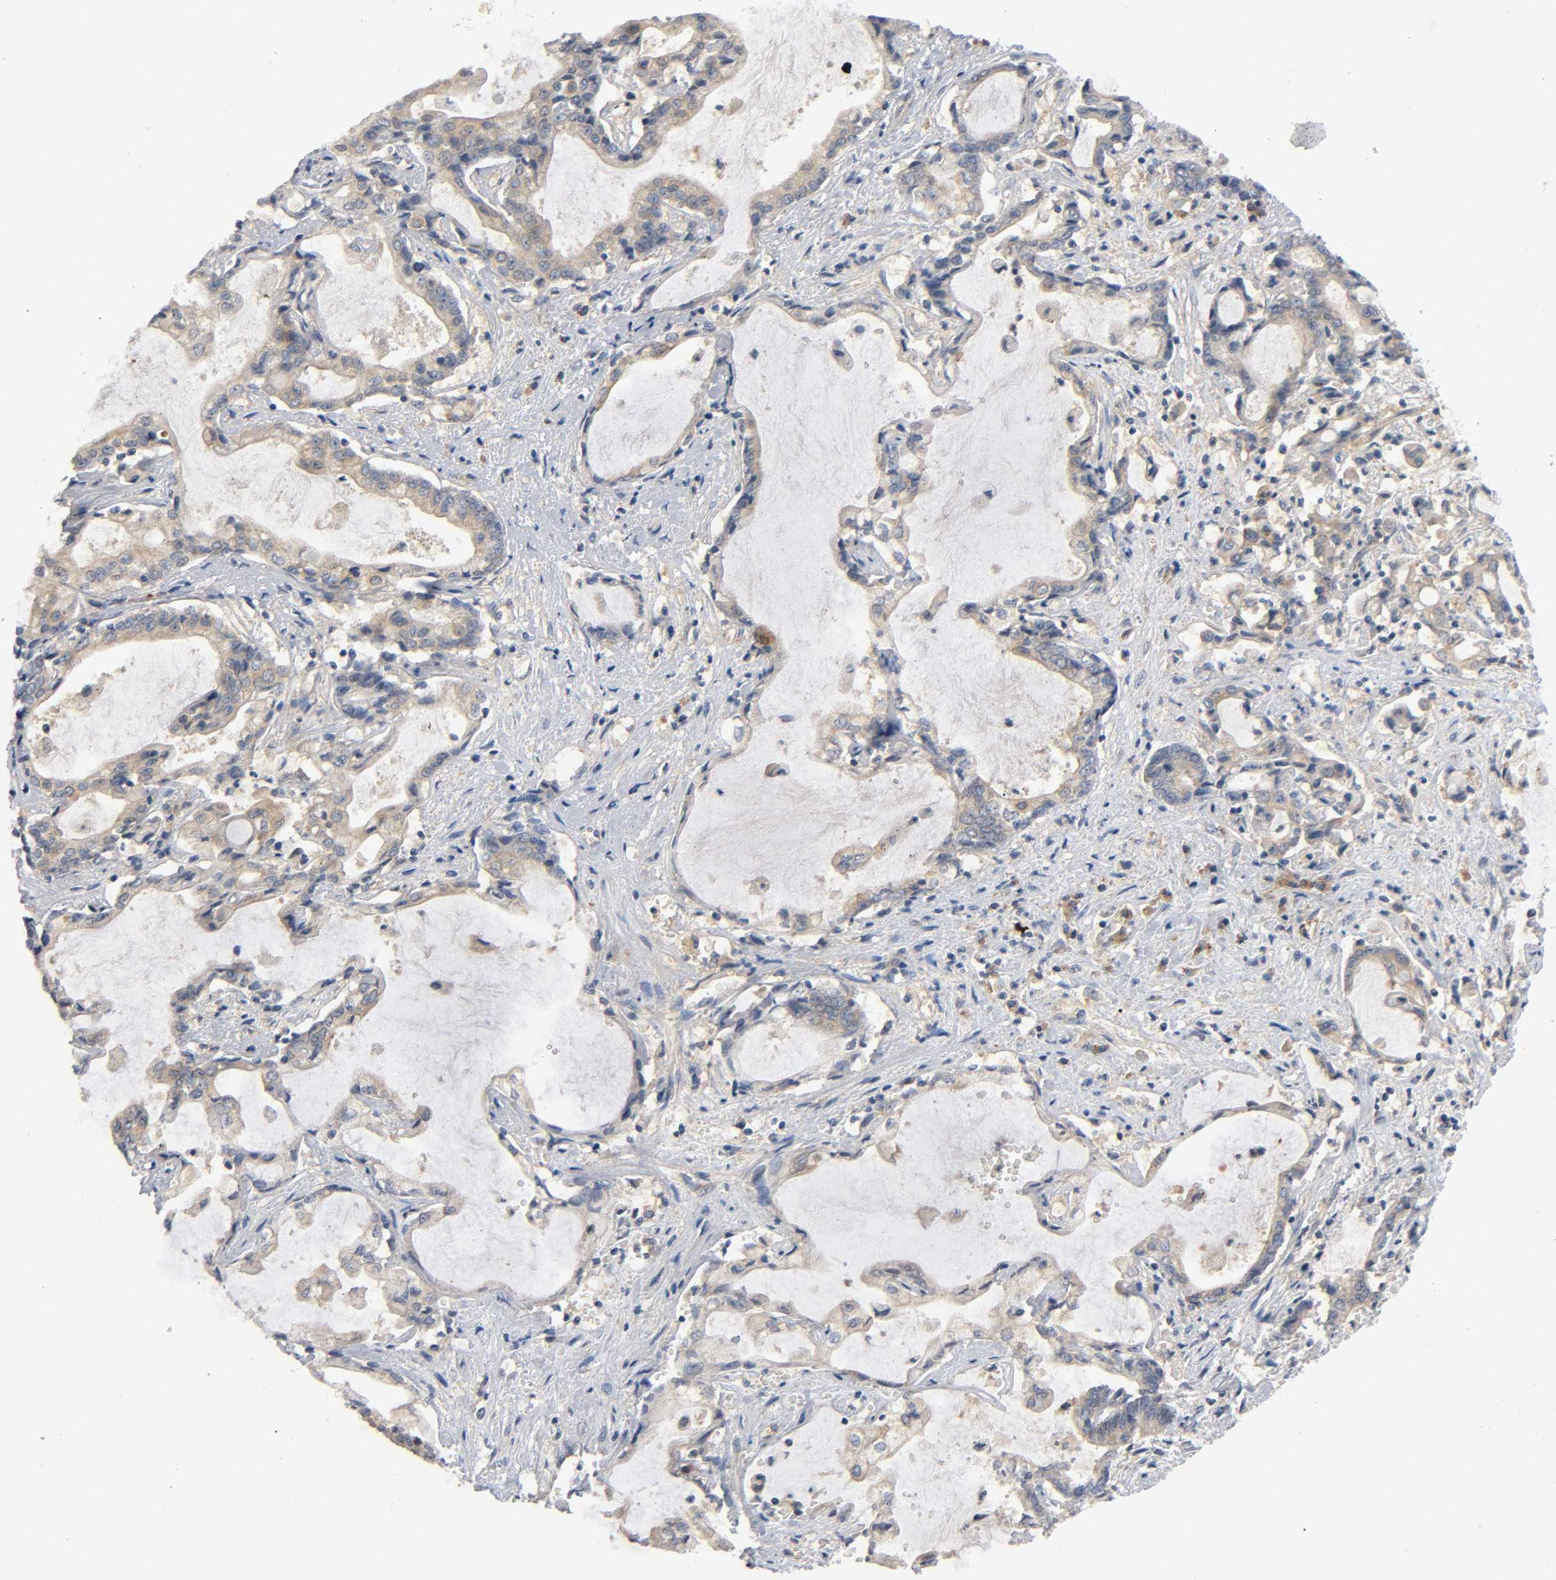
{"staining": {"intensity": "weak", "quantity": ">75%", "location": "cytoplasmic/membranous"}, "tissue": "liver cancer", "cell_type": "Tumor cells", "image_type": "cancer", "snomed": [{"axis": "morphology", "description": "Cholangiocarcinoma"}, {"axis": "topography", "description": "Liver"}], "caption": "A histopathology image showing weak cytoplasmic/membranous expression in about >75% of tumor cells in liver cholangiocarcinoma, as visualized by brown immunohistochemical staining.", "gene": "HDAC6", "patient": {"sex": "male", "age": 57}}